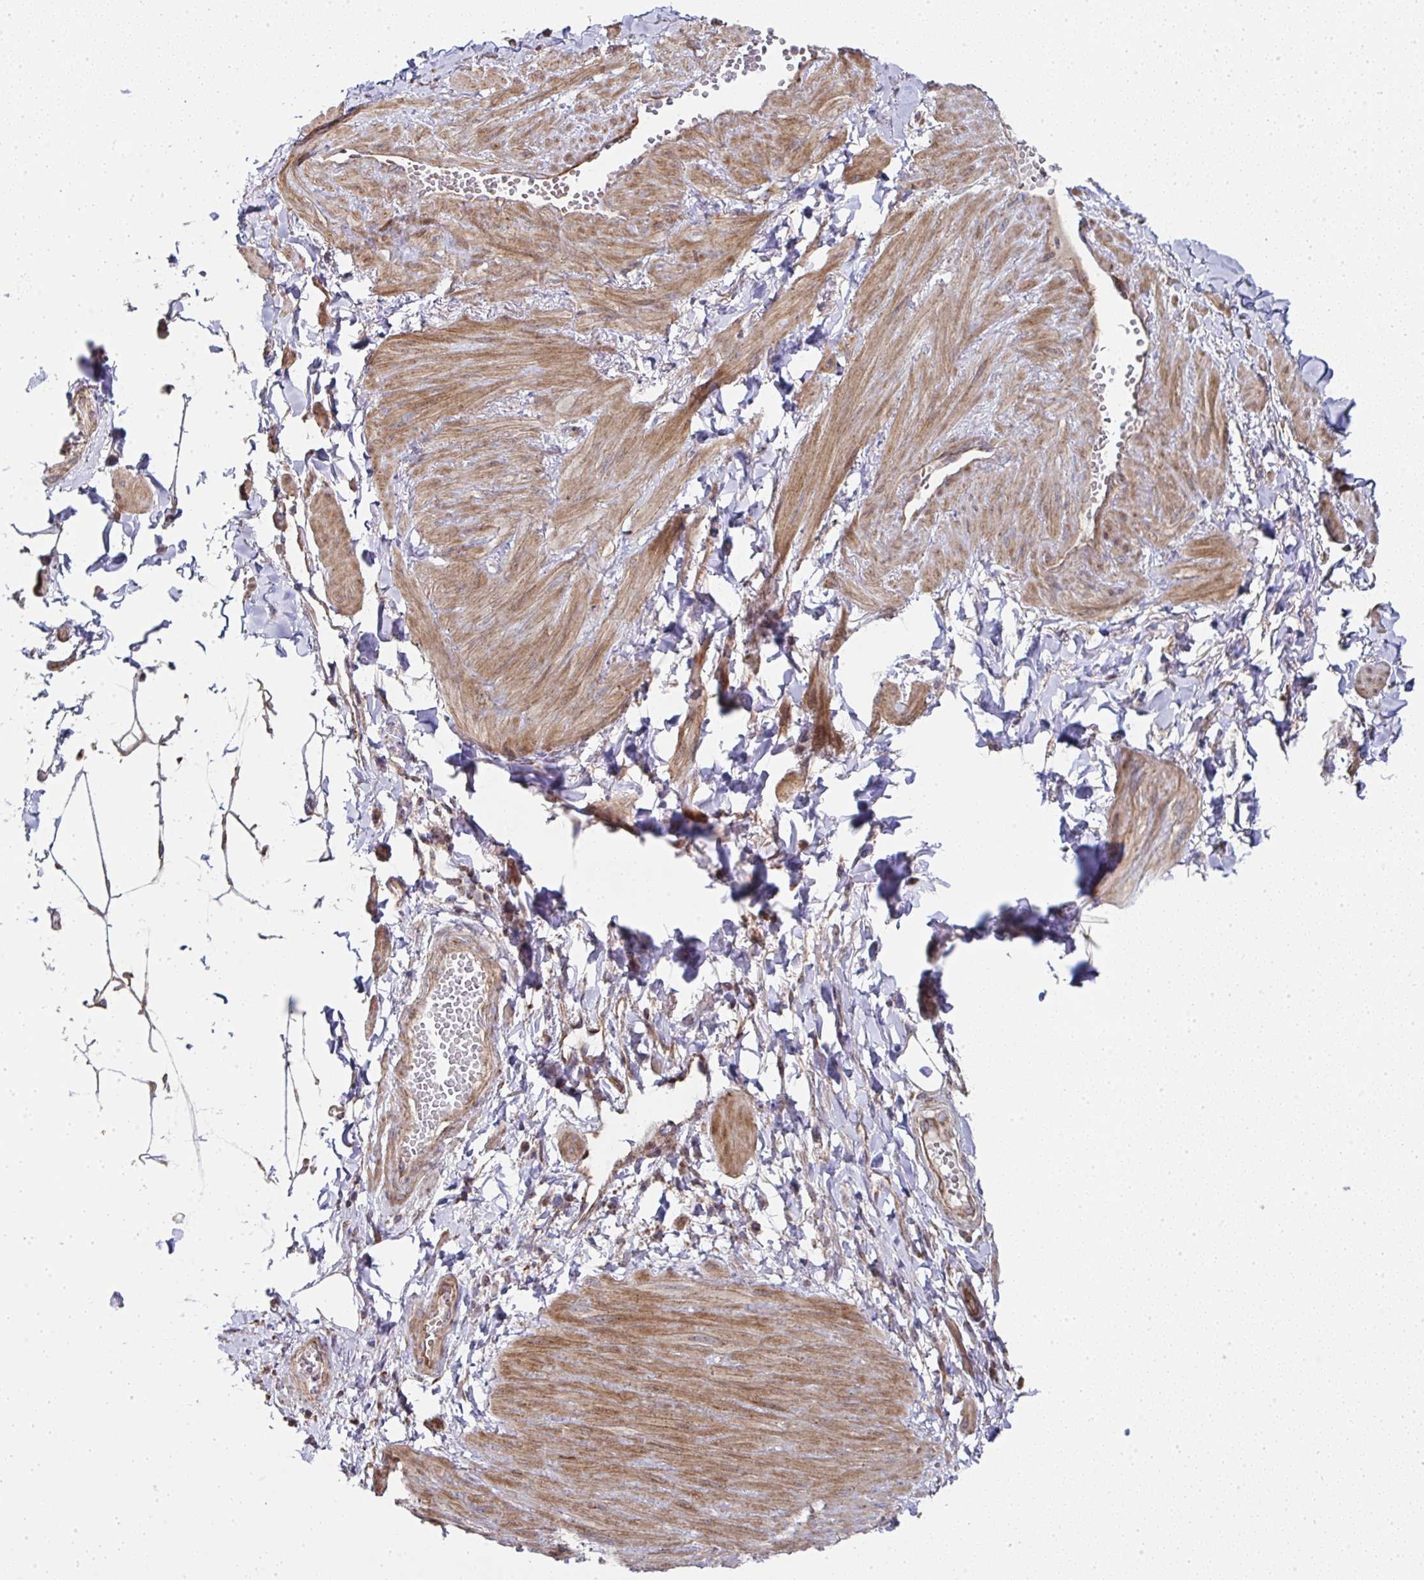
{"staining": {"intensity": "weak", "quantity": ">75%", "location": "cytoplasmic/membranous"}, "tissue": "adipose tissue", "cell_type": "Adipocytes", "image_type": "normal", "snomed": [{"axis": "morphology", "description": "Normal tissue, NOS"}, {"axis": "topography", "description": "Epididymis"}, {"axis": "topography", "description": "Peripheral nerve tissue"}], "caption": "The micrograph demonstrates staining of unremarkable adipose tissue, revealing weak cytoplasmic/membranous protein positivity (brown color) within adipocytes.", "gene": "AGTPBP1", "patient": {"sex": "male", "age": 32}}